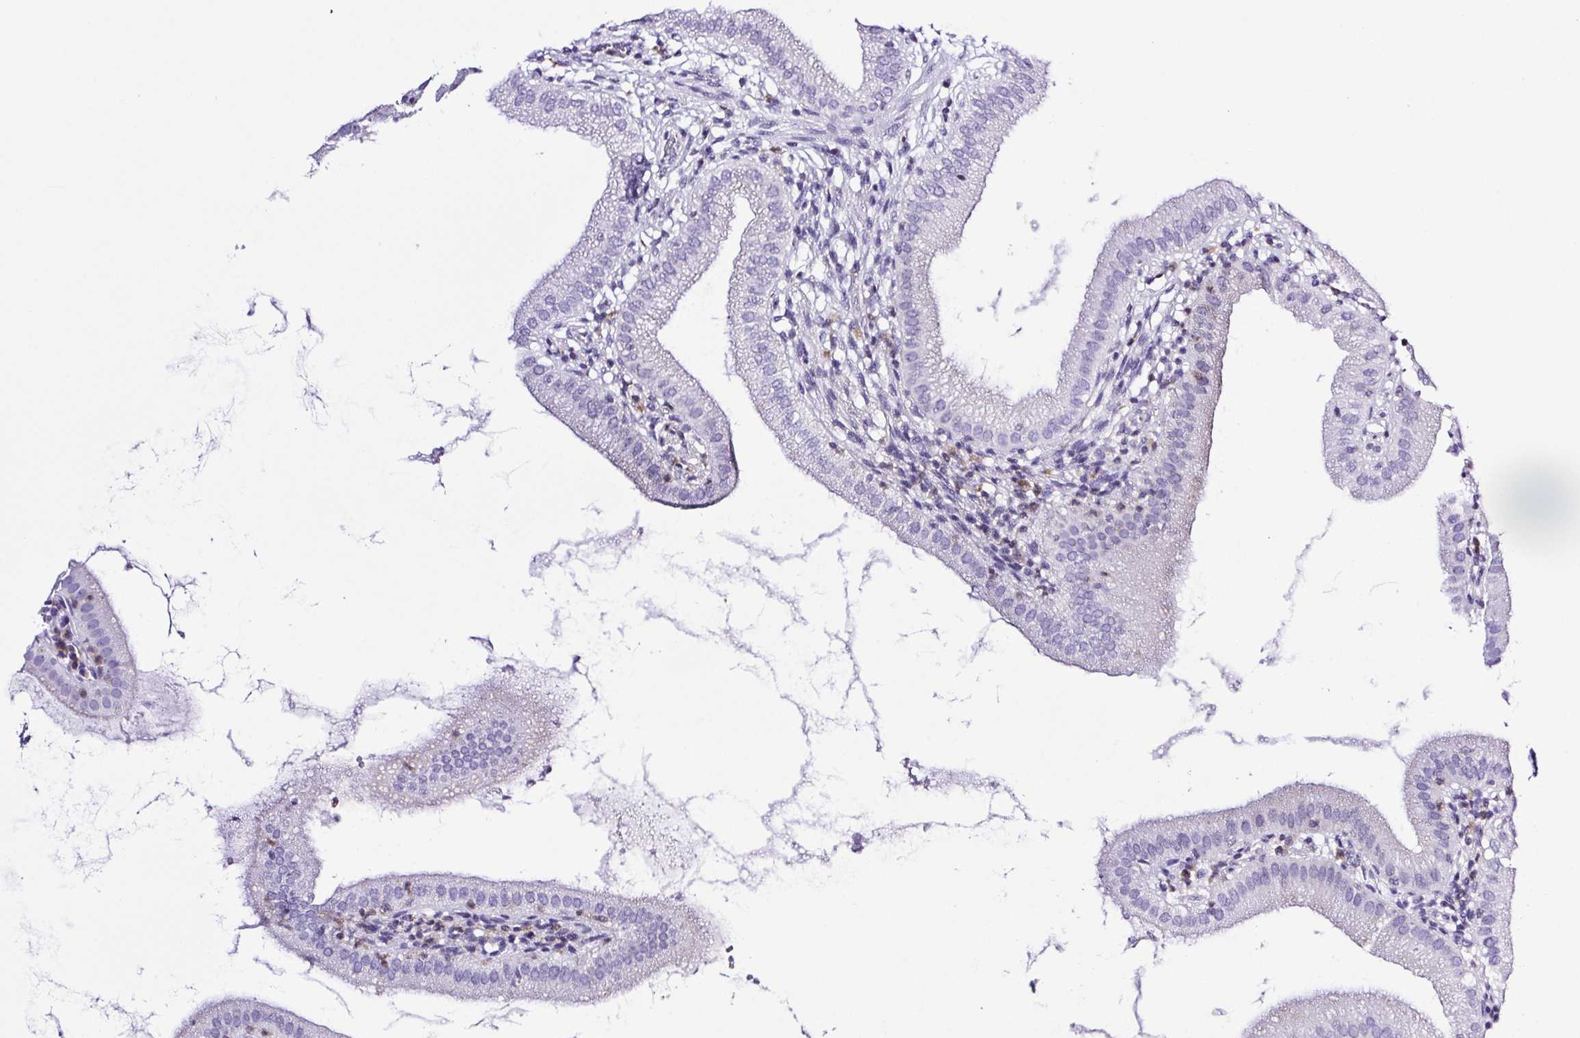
{"staining": {"intensity": "negative", "quantity": "none", "location": "none"}, "tissue": "gallbladder", "cell_type": "Glandular cells", "image_type": "normal", "snomed": [{"axis": "morphology", "description": "Normal tissue, NOS"}, {"axis": "topography", "description": "Gallbladder"}], "caption": "This is an IHC image of normal human gallbladder. There is no staining in glandular cells.", "gene": "SYNPR", "patient": {"sex": "female", "age": 65}}